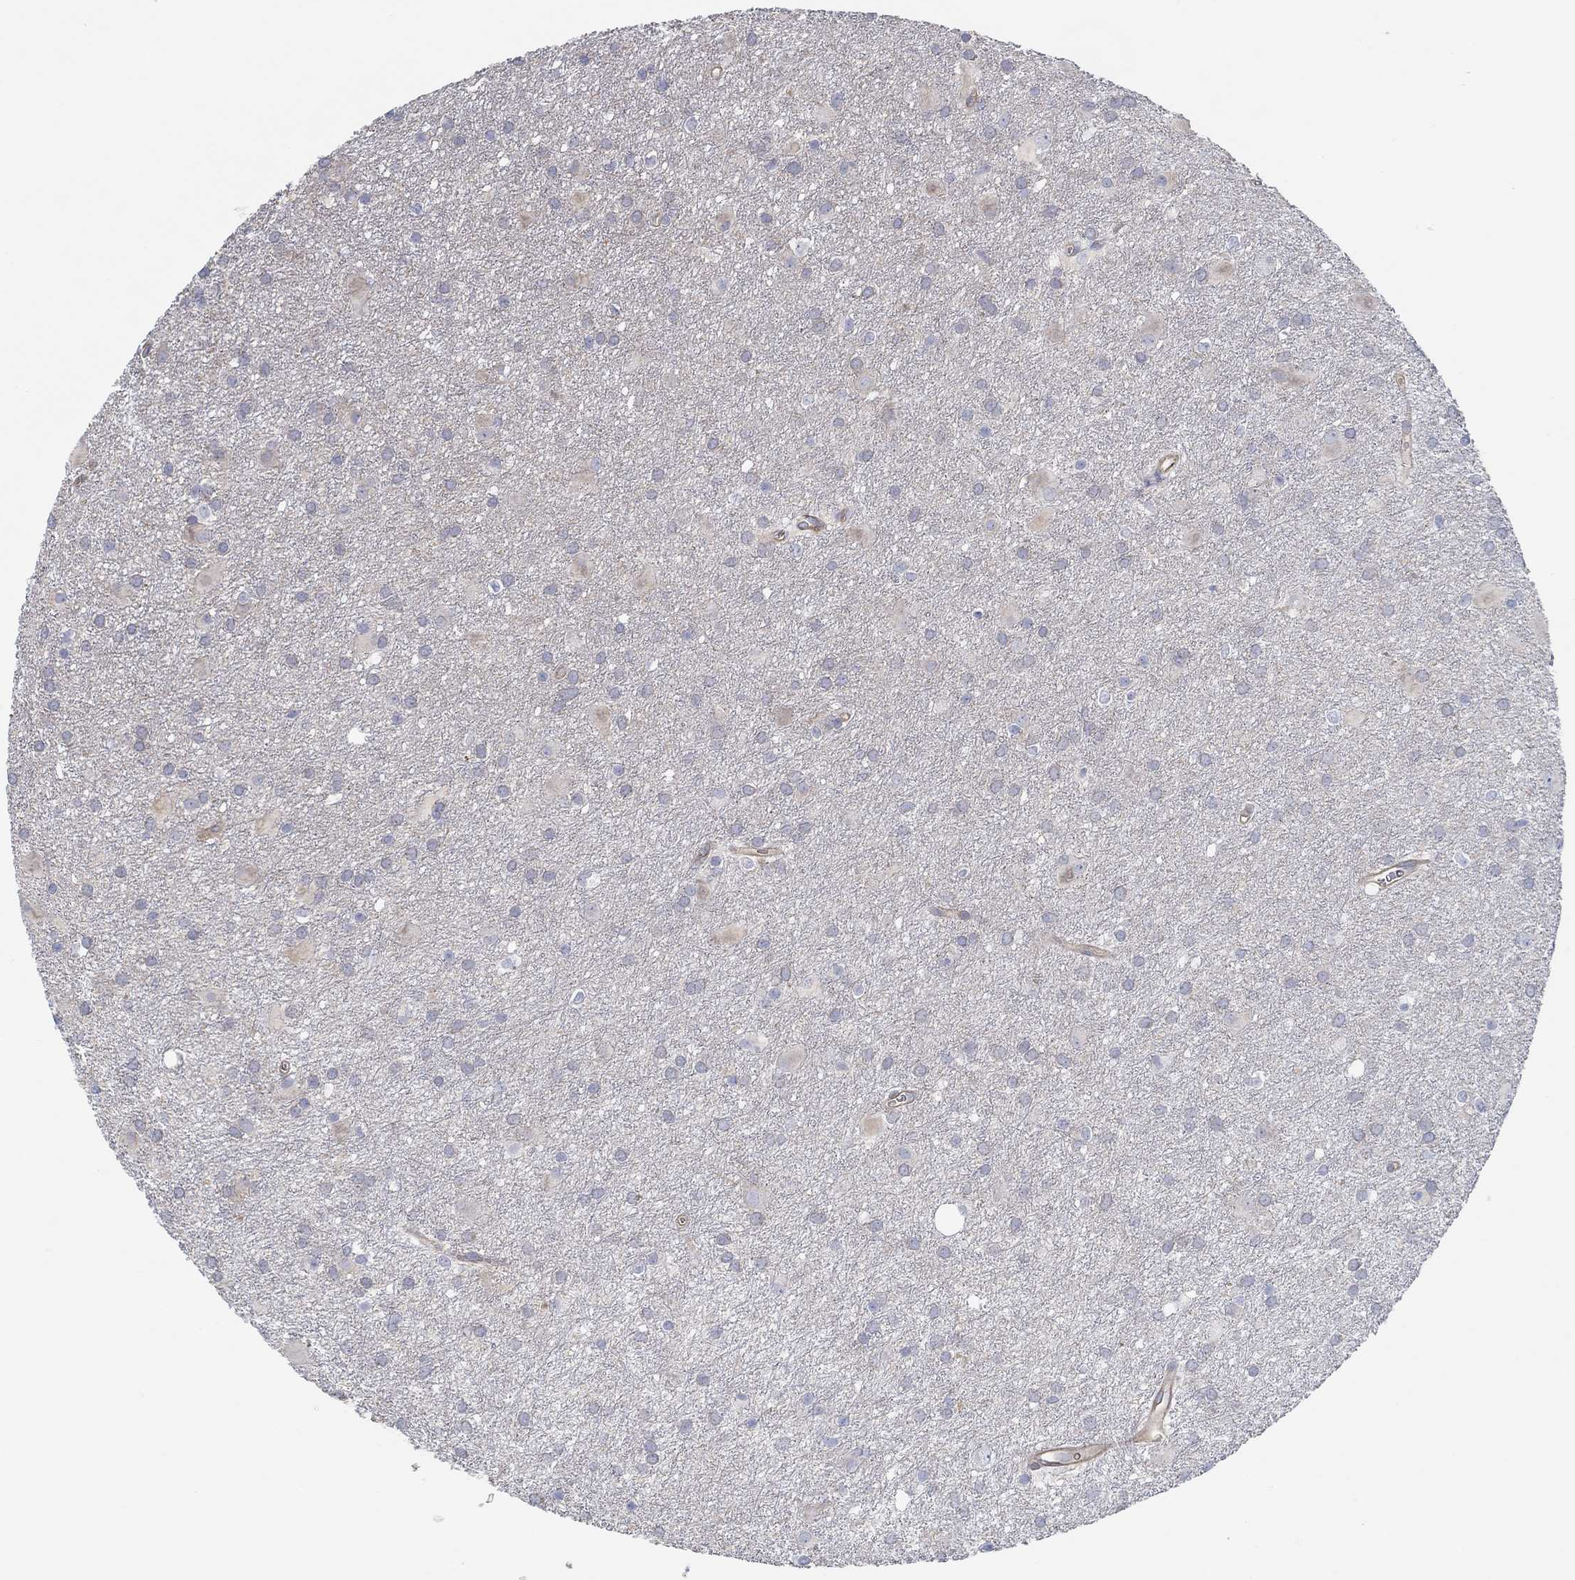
{"staining": {"intensity": "negative", "quantity": "none", "location": "none"}, "tissue": "glioma", "cell_type": "Tumor cells", "image_type": "cancer", "snomed": [{"axis": "morphology", "description": "Glioma, malignant, Low grade"}, {"axis": "topography", "description": "Brain"}], "caption": "Tumor cells show no significant protein staining in glioma. Nuclei are stained in blue.", "gene": "BBOF1", "patient": {"sex": "male", "age": 58}}